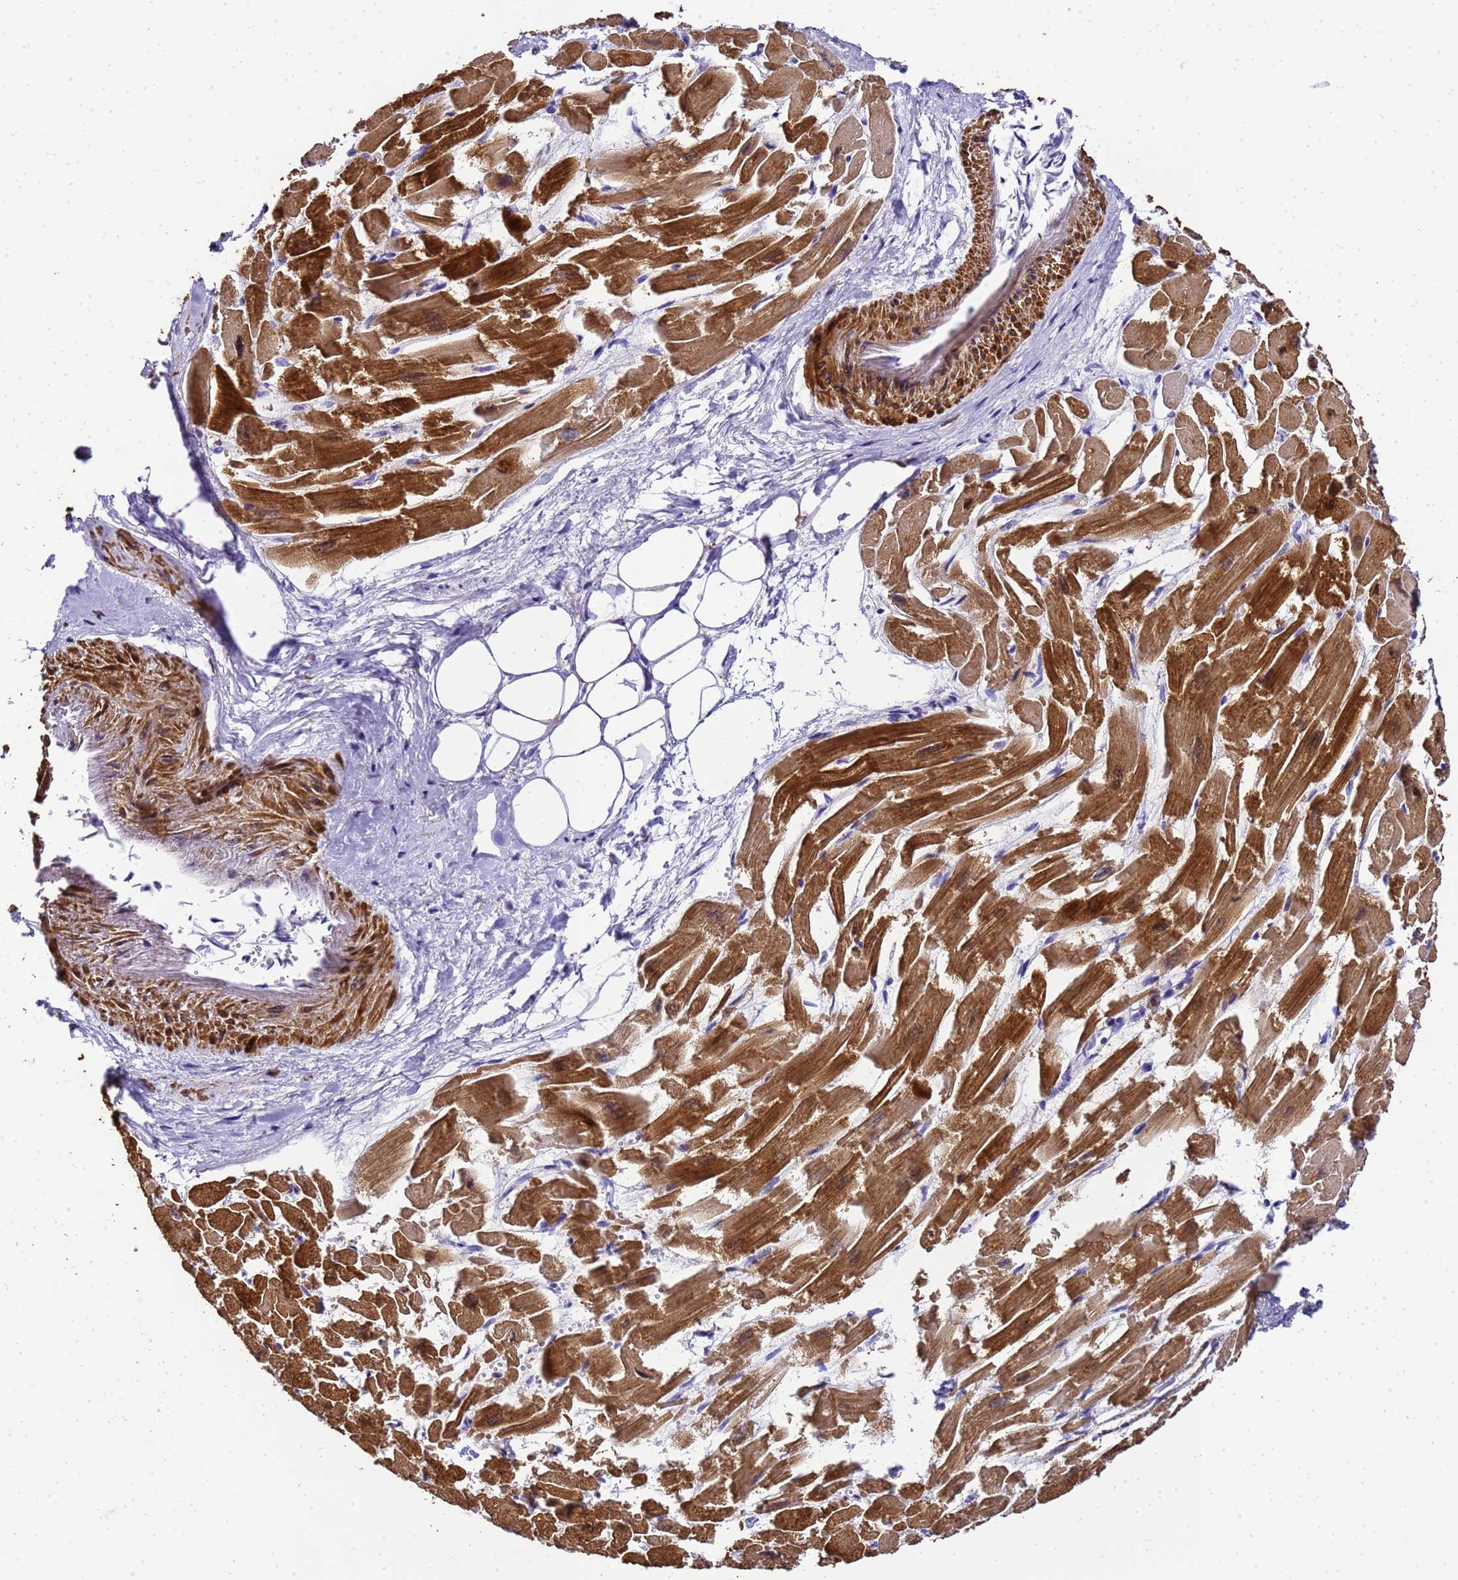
{"staining": {"intensity": "strong", "quantity": ">75%", "location": "cytoplasmic/membranous"}, "tissue": "heart muscle", "cell_type": "Cardiomyocytes", "image_type": "normal", "snomed": [{"axis": "morphology", "description": "Normal tissue, NOS"}, {"axis": "topography", "description": "Heart"}], "caption": "A micrograph of human heart muscle stained for a protein reveals strong cytoplasmic/membranous brown staining in cardiomyocytes.", "gene": "HSPB6", "patient": {"sex": "male", "age": 54}}